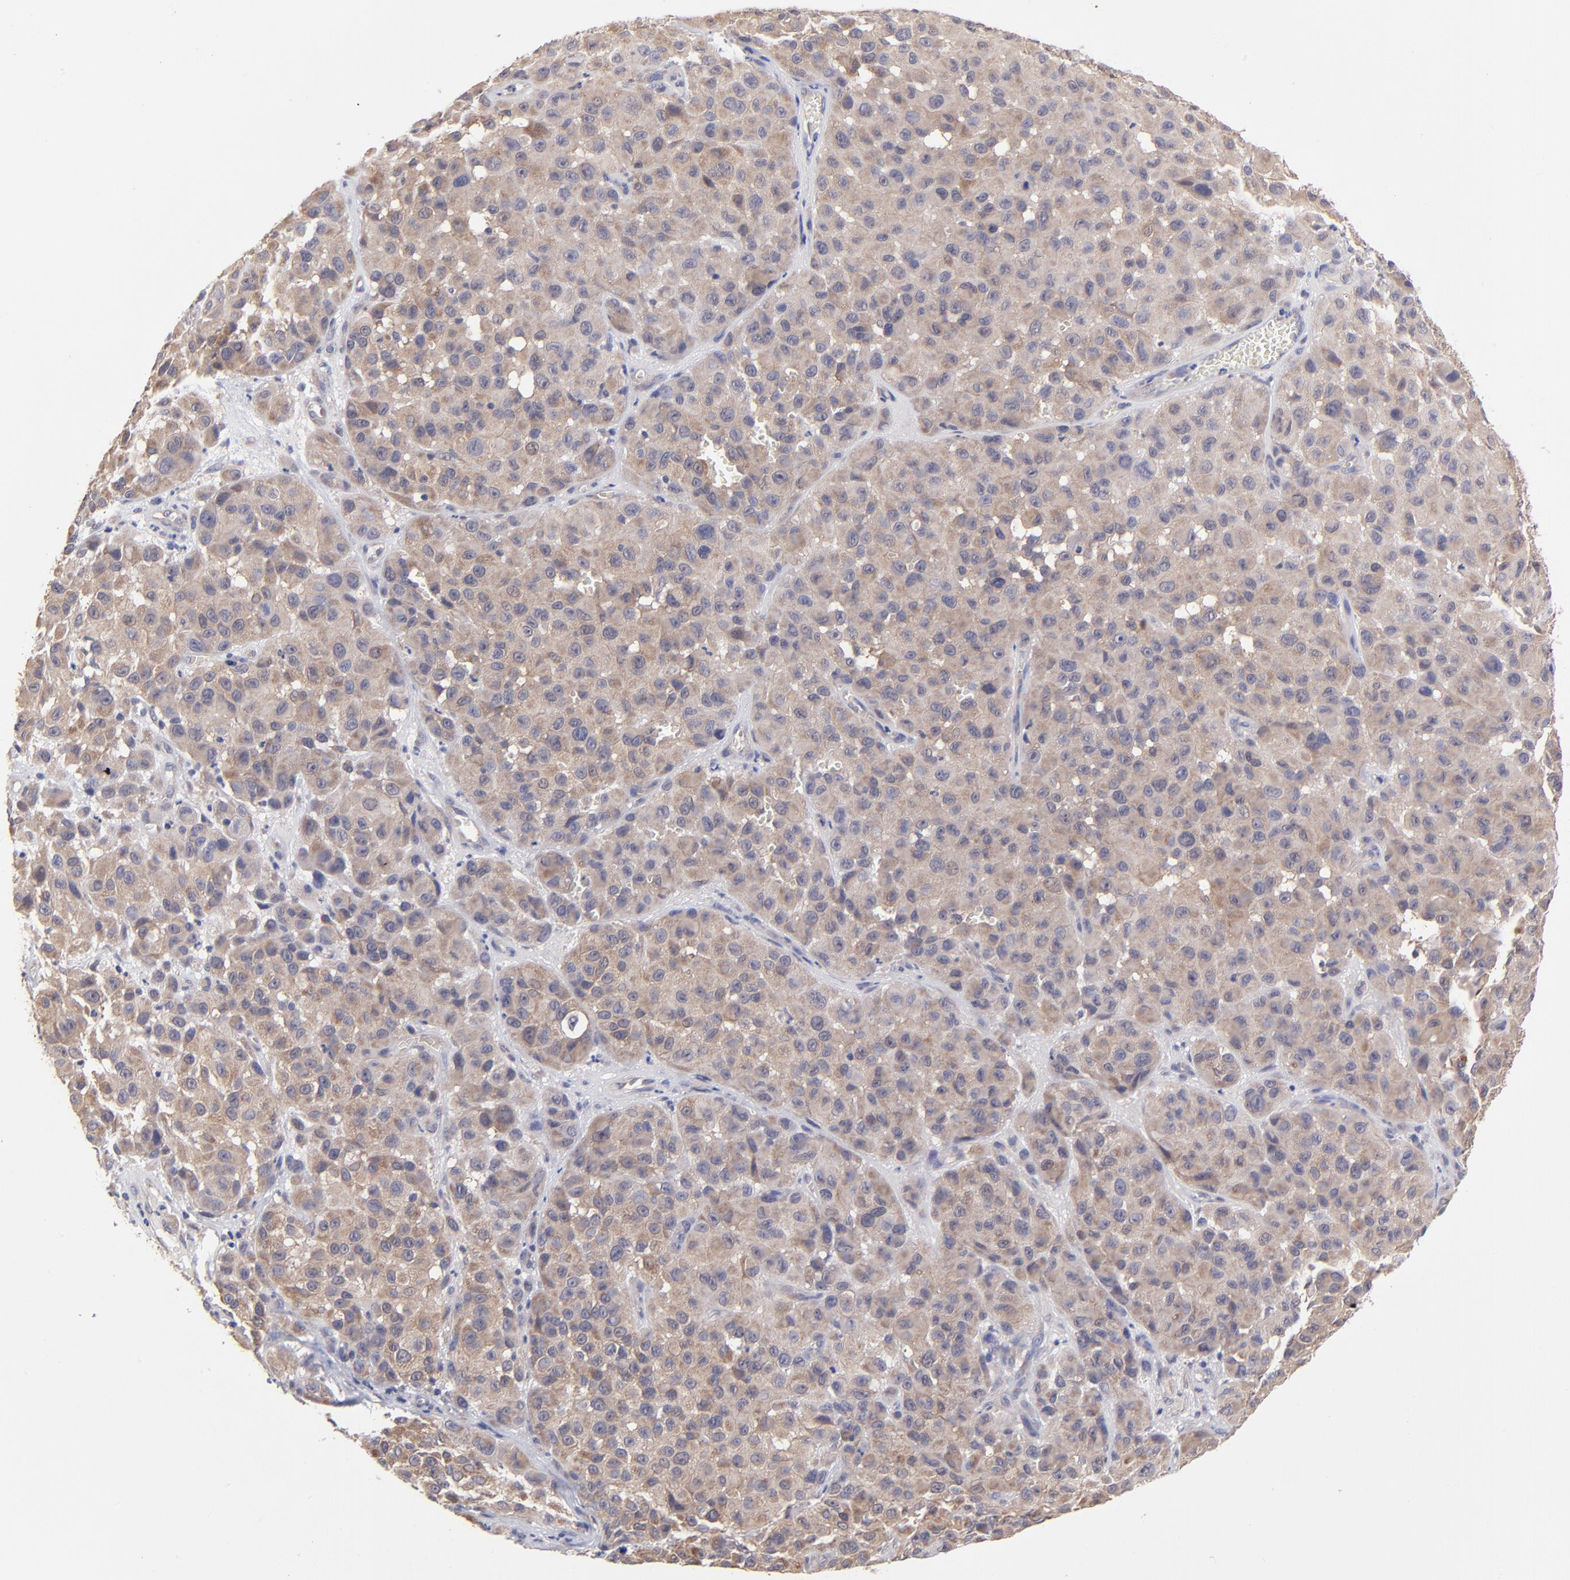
{"staining": {"intensity": "moderate", "quantity": ">75%", "location": "cytoplasmic/membranous"}, "tissue": "melanoma", "cell_type": "Tumor cells", "image_type": "cancer", "snomed": [{"axis": "morphology", "description": "Malignant melanoma, NOS"}, {"axis": "topography", "description": "Skin"}], "caption": "Moderate cytoplasmic/membranous staining for a protein is seen in approximately >75% of tumor cells of malignant melanoma using immunohistochemistry (IHC).", "gene": "UBE2H", "patient": {"sex": "female", "age": 21}}